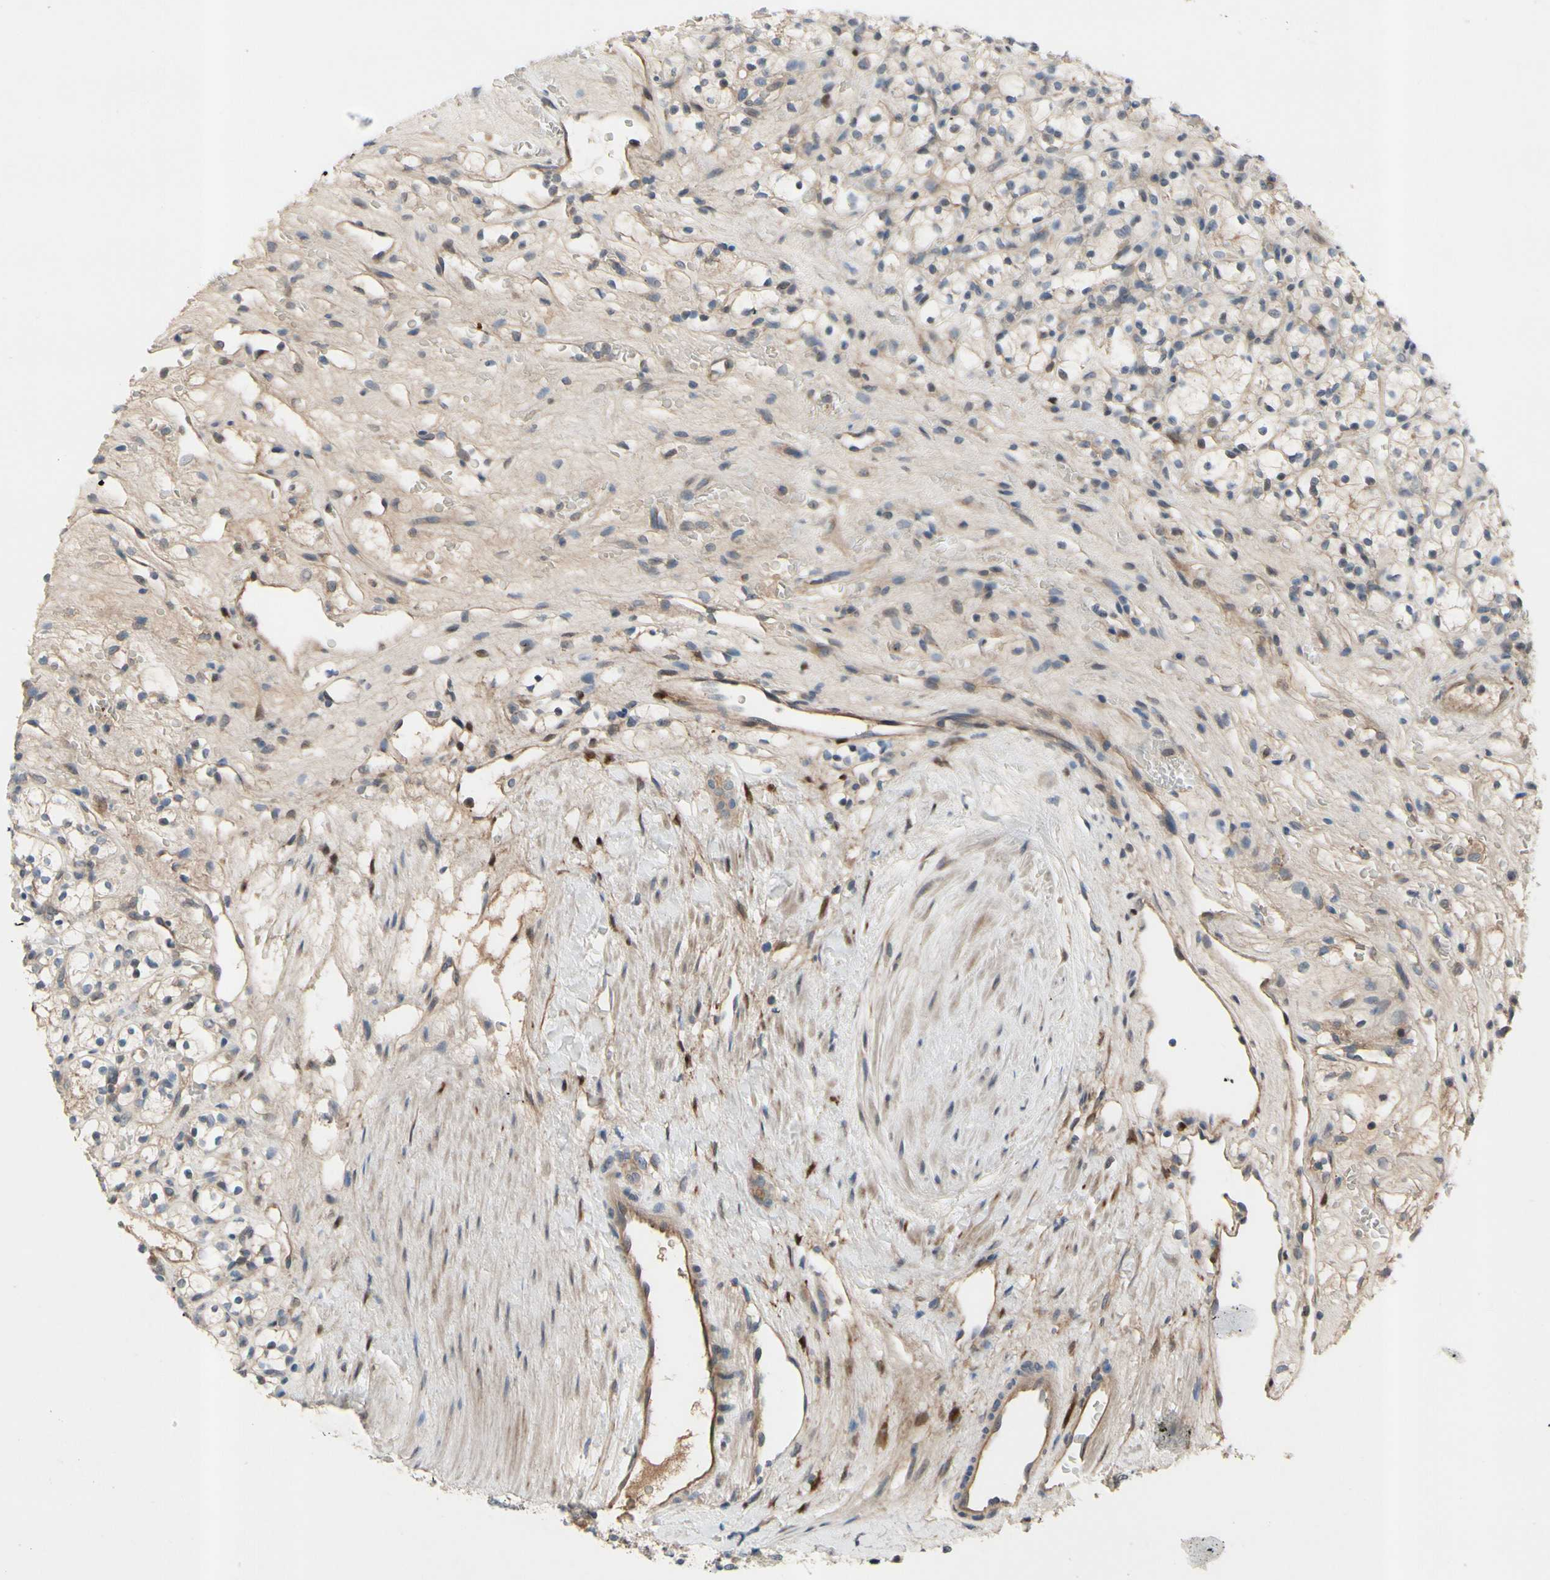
{"staining": {"intensity": "weak", "quantity": "25%-75%", "location": "cytoplasmic/membranous"}, "tissue": "renal cancer", "cell_type": "Tumor cells", "image_type": "cancer", "snomed": [{"axis": "morphology", "description": "Adenocarcinoma, NOS"}, {"axis": "topography", "description": "Kidney"}], "caption": "About 25%-75% of tumor cells in renal cancer reveal weak cytoplasmic/membranous protein staining as visualized by brown immunohistochemical staining.", "gene": "ICAM5", "patient": {"sex": "female", "age": 60}}